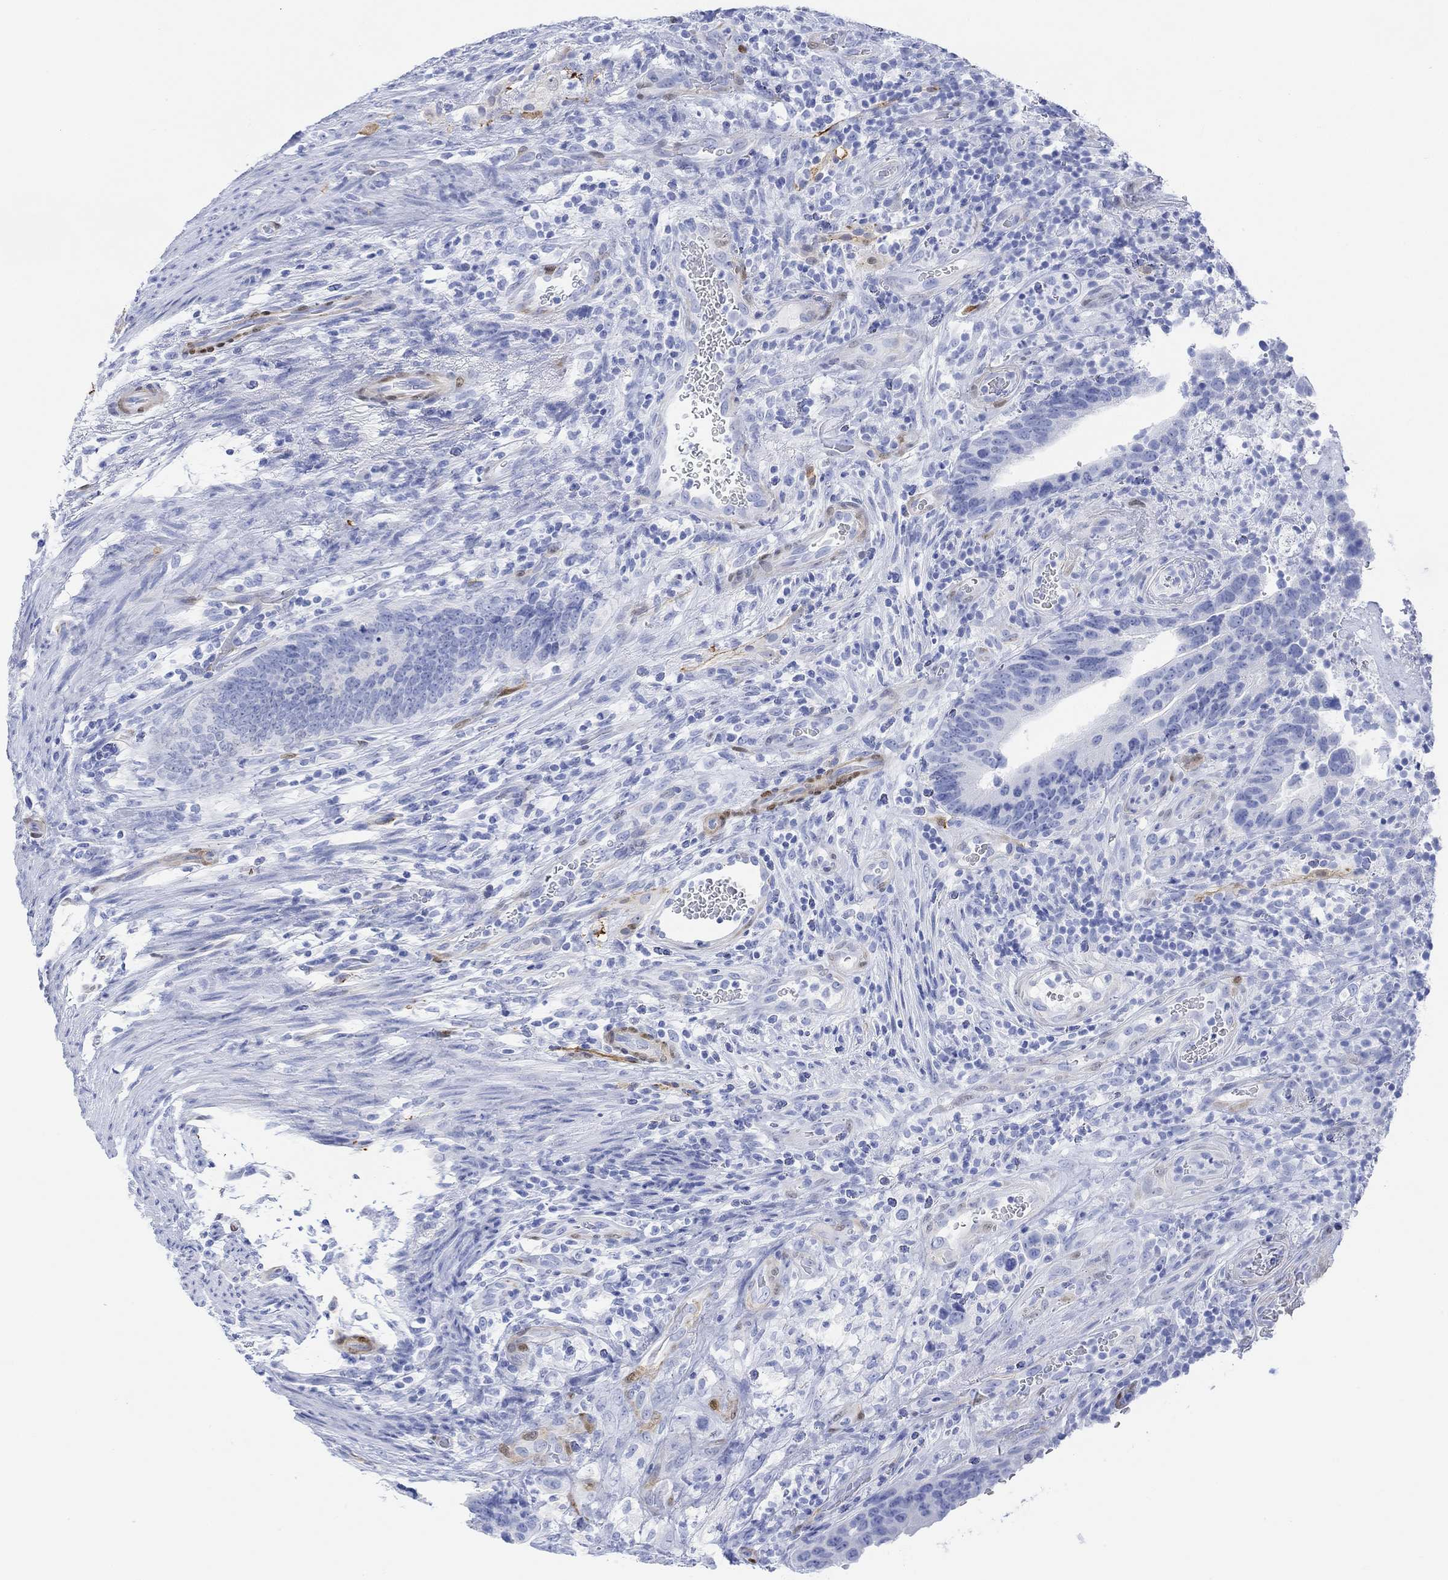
{"staining": {"intensity": "weak", "quantity": "<25%", "location": "nuclear"}, "tissue": "colorectal cancer", "cell_type": "Tumor cells", "image_type": "cancer", "snomed": [{"axis": "morphology", "description": "Adenocarcinoma, NOS"}, {"axis": "topography", "description": "Colon"}], "caption": "DAB immunohistochemical staining of human colorectal cancer shows no significant positivity in tumor cells.", "gene": "TPPP3", "patient": {"sex": "female", "age": 56}}